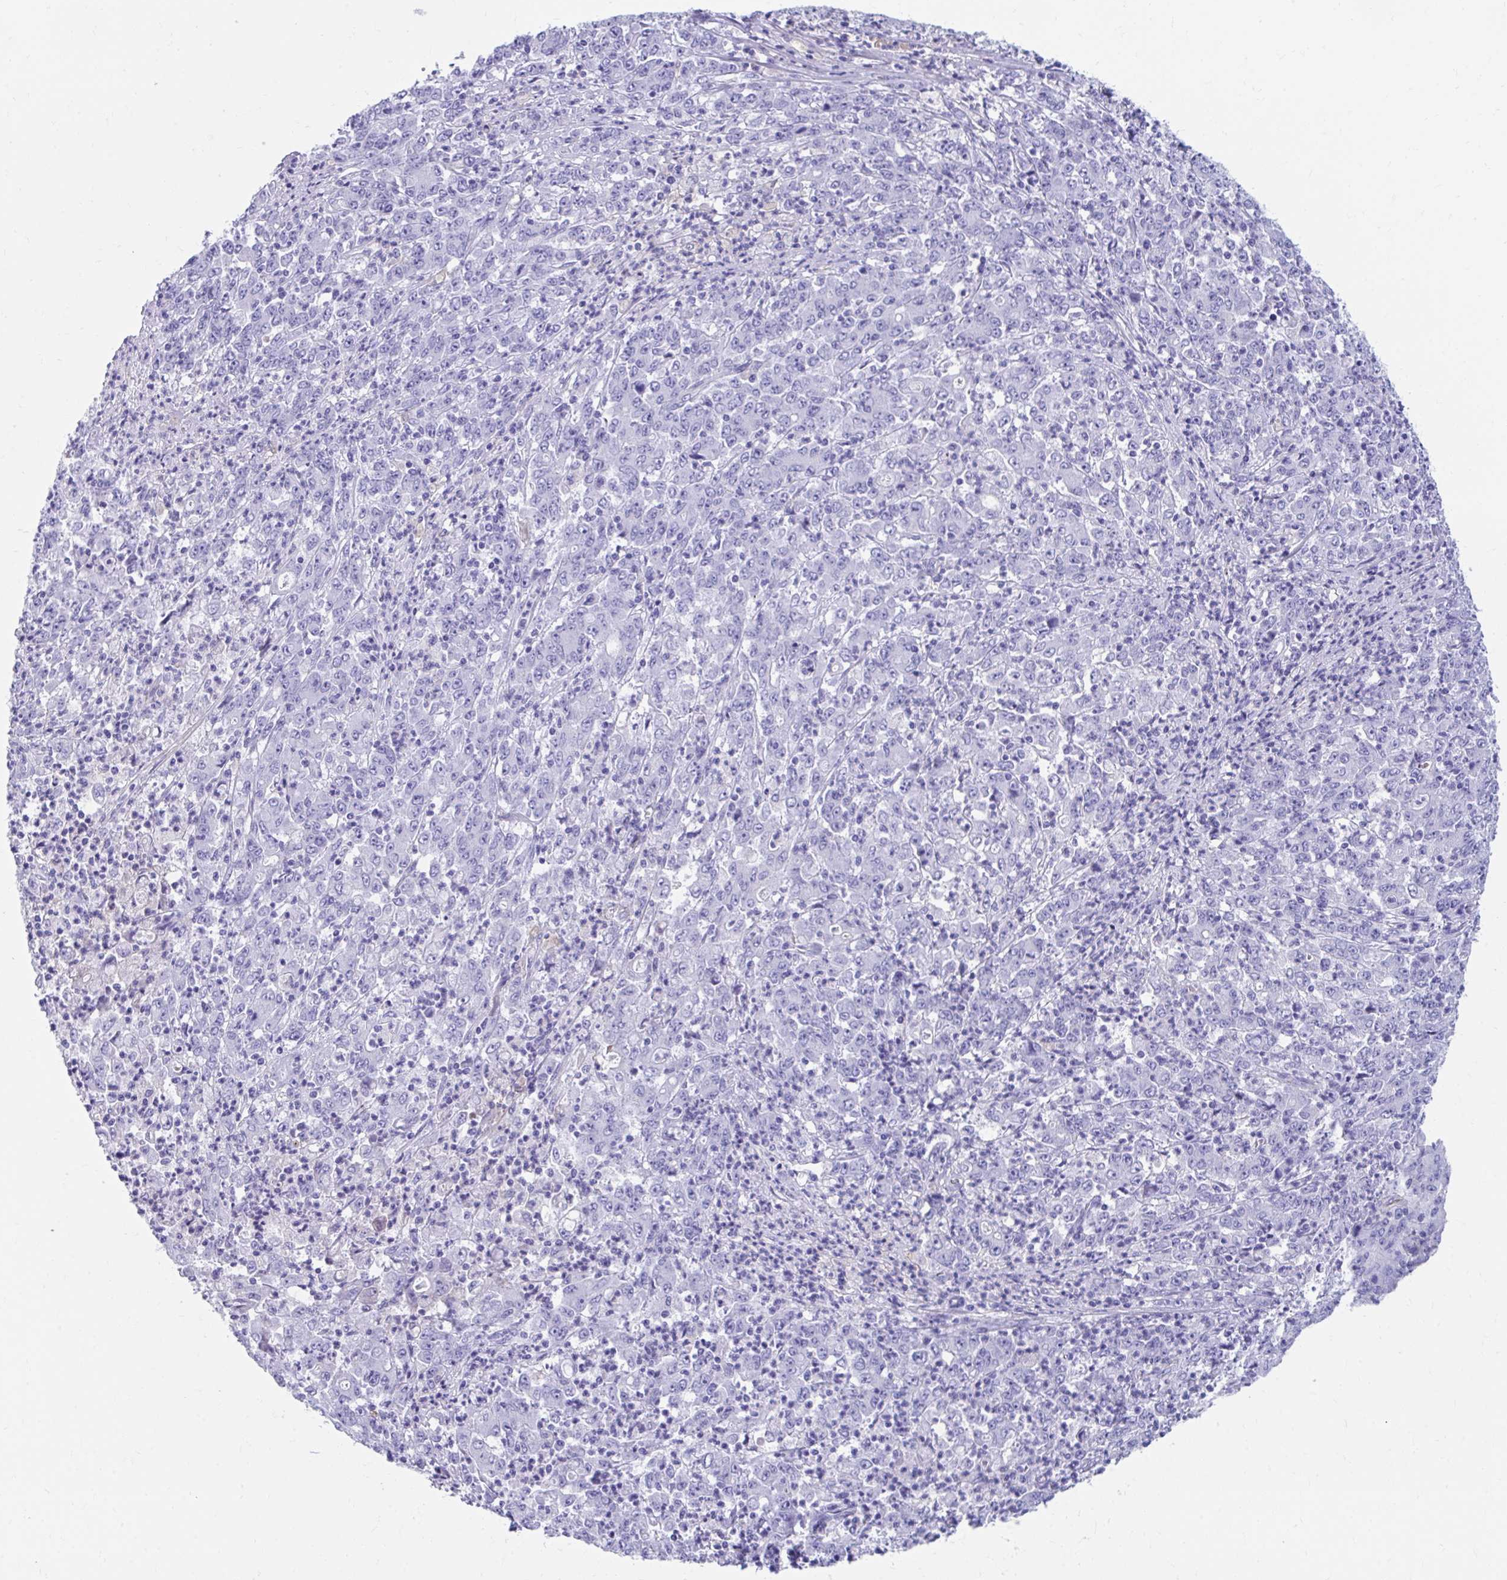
{"staining": {"intensity": "negative", "quantity": "none", "location": "none"}, "tissue": "stomach cancer", "cell_type": "Tumor cells", "image_type": "cancer", "snomed": [{"axis": "morphology", "description": "Adenocarcinoma, NOS"}, {"axis": "topography", "description": "Stomach, lower"}], "caption": "The immunohistochemistry (IHC) histopathology image has no significant expression in tumor cells of adenocarcinoma (stomach) tissue. (Brightfield microscopy of DAB (3,3'-diaminobenzidine) immunohistochemistry at high magnification).", "gene": "SMIM9", "patient": {"sex": "female", "age": 71}}